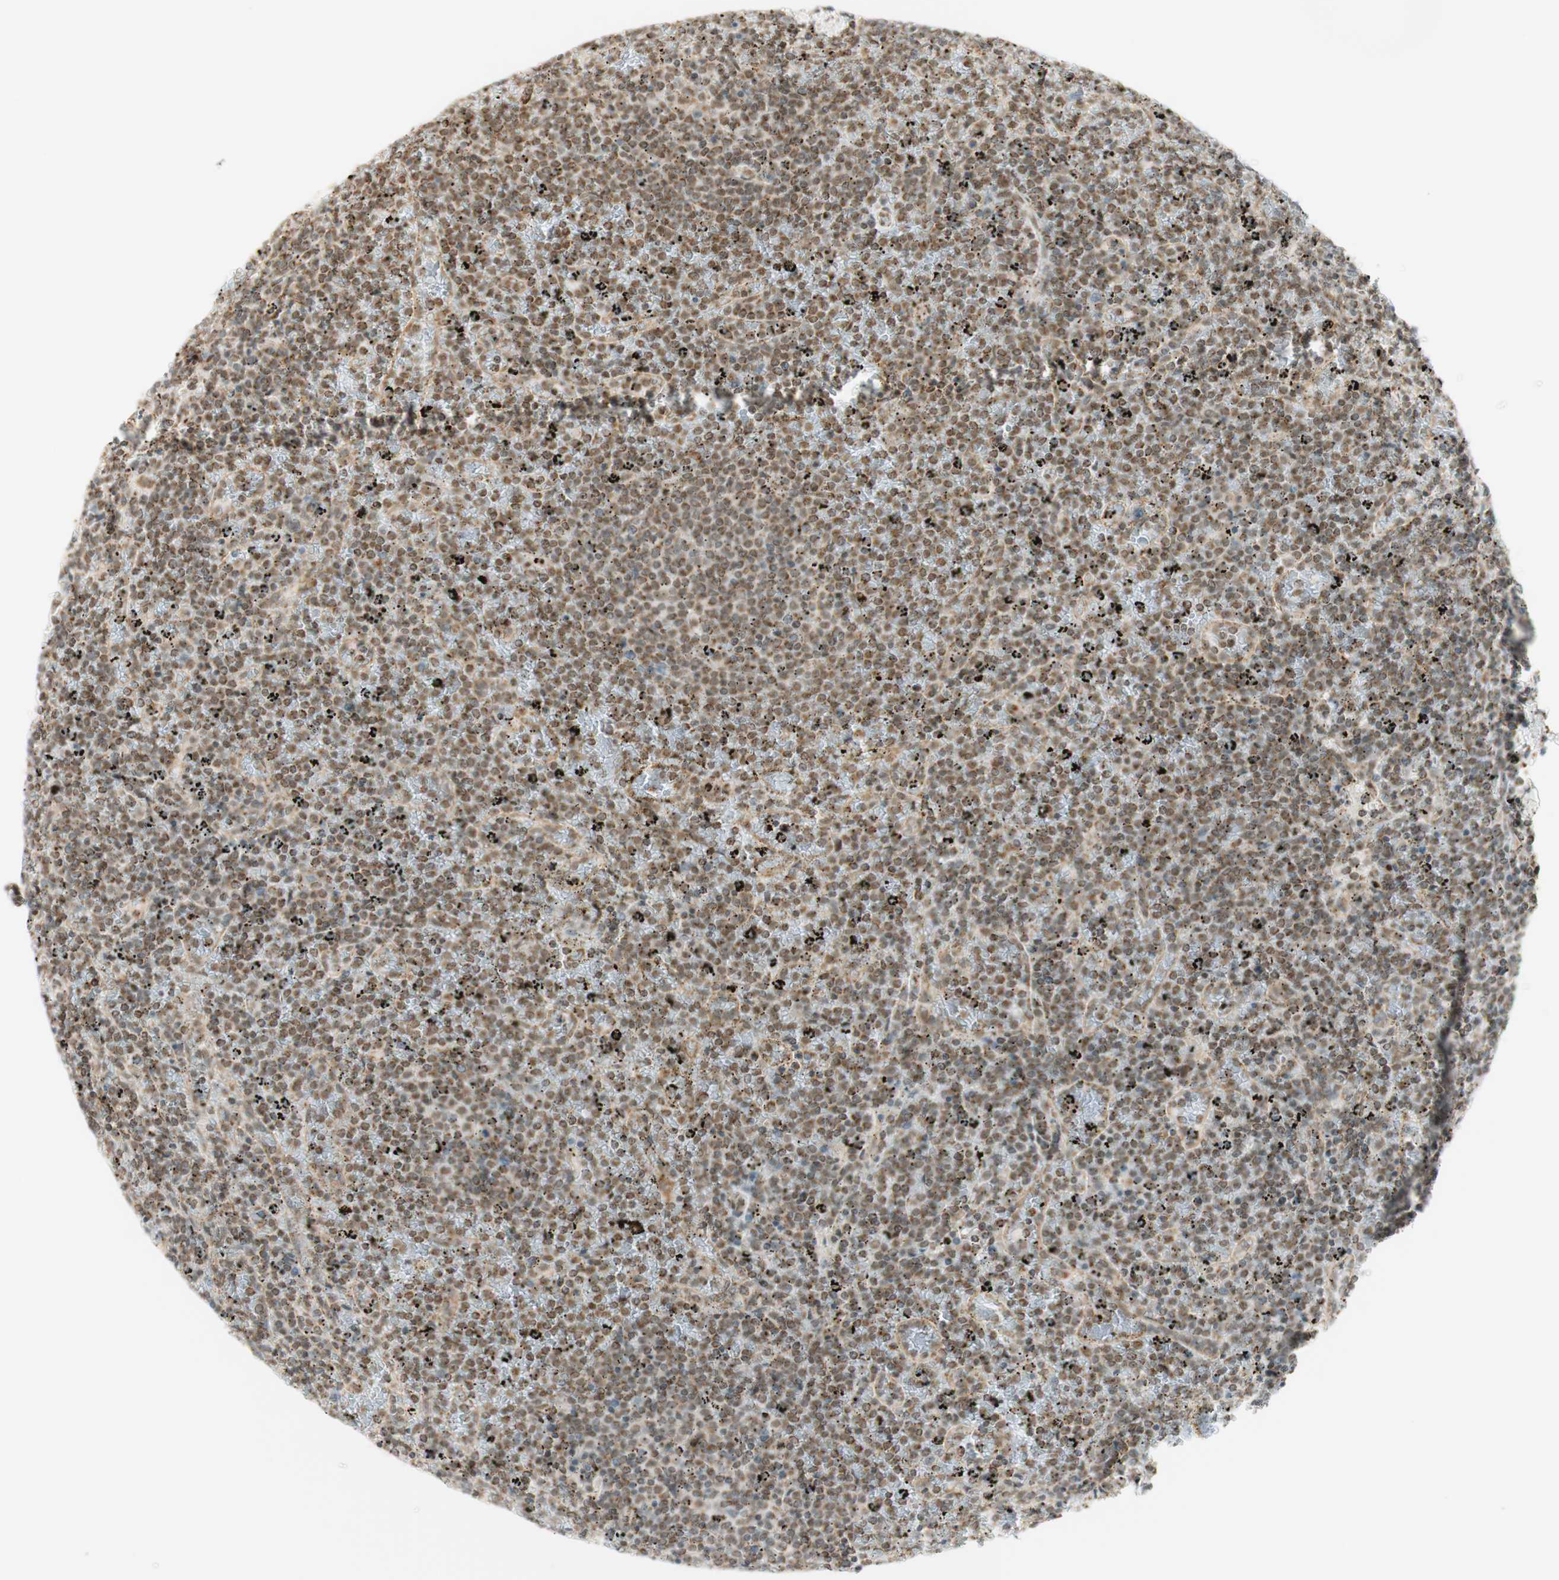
{"staining": {"intensity": "weak", "quantity": ">75%", "location": "cytoplasmic/membranous,nuclear"}, "tissue": "lymphoma", "cell_type": "Tumor cells", "image_type": "cancer", "snomed": [{"axis": "morphology", "description": "Malignant lymphoma, non-Hodgkin's type, Low grade"}, {"axis": "topography", "description": "Spleen"}], "caption": "Human malignant lymphoma, non-Hodgkin's type (low-grade) stained for a protein (brown) reveals weak cytoplasmic/membranous and nuclear positive staining in approximately >75% of tumor cells.", "gene": "ZNF782", "patient": {"sex": "female", "age": 77}}